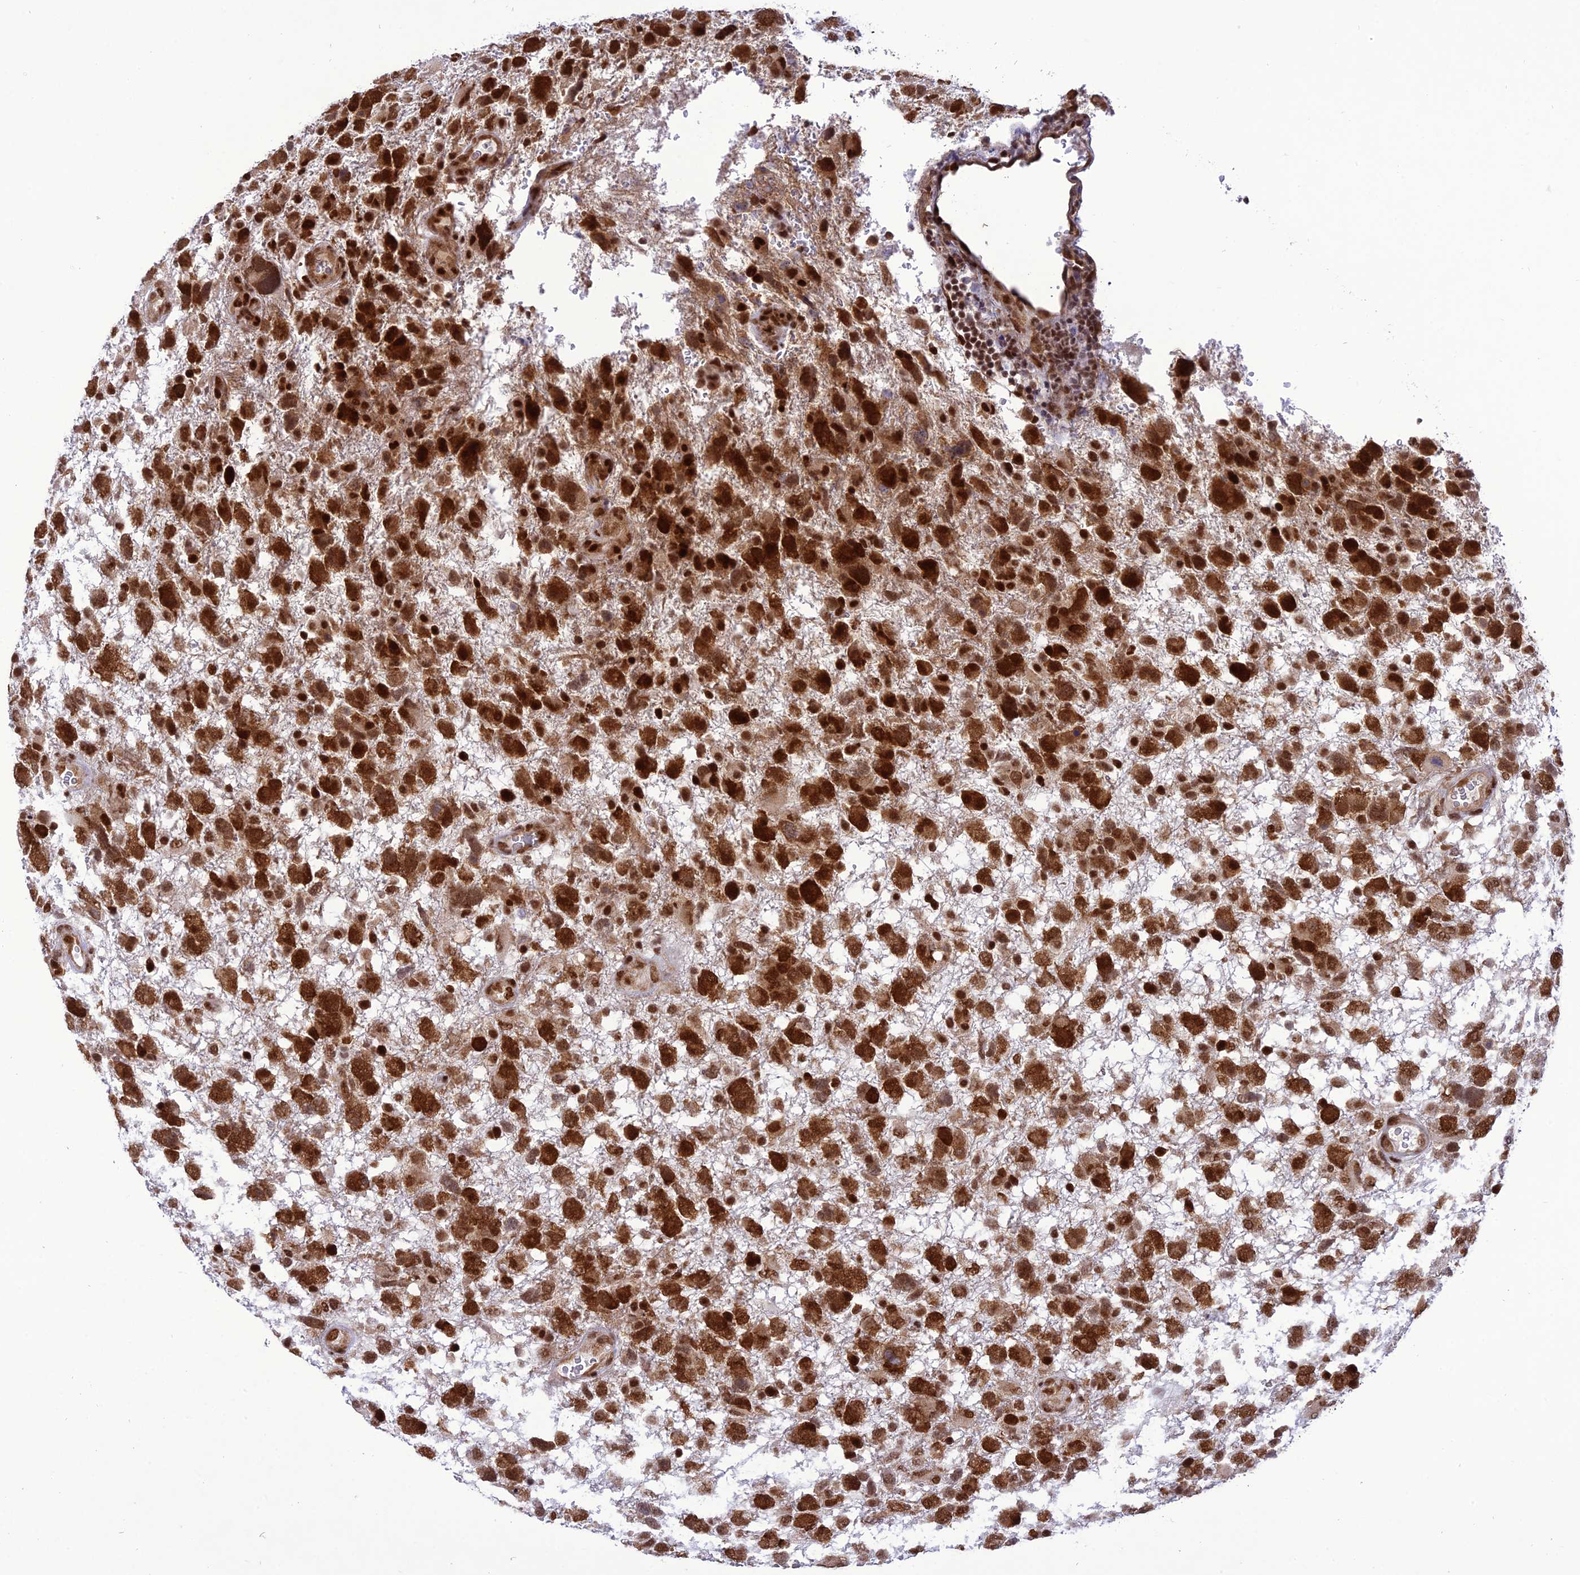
{"staining": {"intensity": "strong", "quantity": ">75%", "location": "cytoplasmic/membranous,nuclear"}, "tissue": "glioma", "cell_type": "Tumor cells", "image_type": "cancer", "snomed": [{"axis": "morphology", "description": "Glioma, malignant, High grade"}, {"axis": "topography", "description": "Brain"}], "caption": "Brown immunohistochemical staining in human malignant glioma (high-grade) demonstrates strong cytoplasmic/membranous and nuclear staining in about >75% of tumor cells. The staining is performed using DAB brown chromogen to label protein expression. The nuclei are counter-stained blue using hematoxylin.", "gene": "DDX1", "patient": {"sex": "male", "age": 61}}